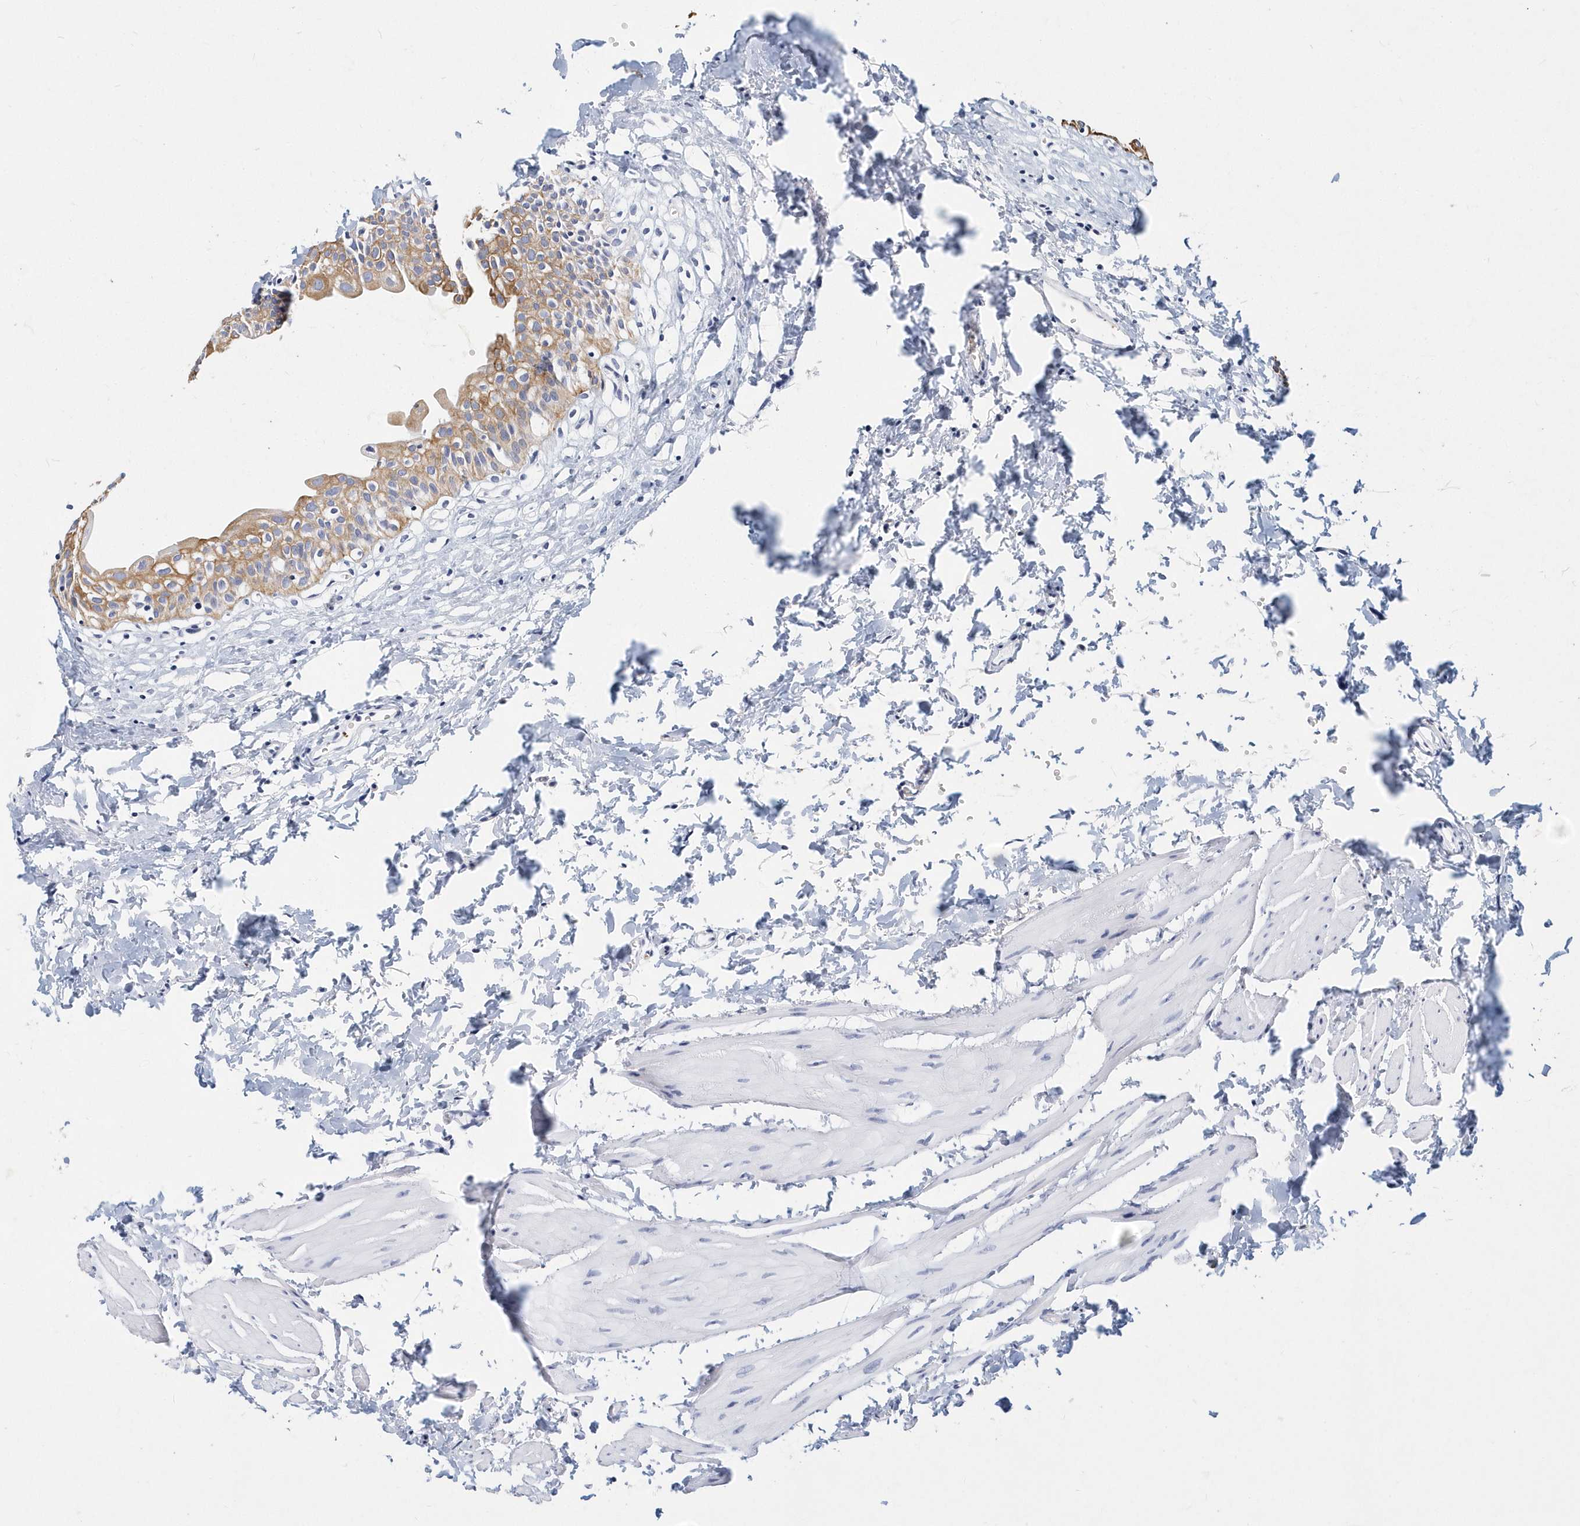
{"staining": {"intensity": "moderate", "quantity": "25%-75%", "location": "cytoplasmic/membranous"}, "tissue": "urinary bladder", "cell_type": "Urothelial cells", "image_type": "normal", "snomed": [{"axis": "morphology", "description": "Normal tissue, NOS"}, {"axis": "topography", "description": "Urinary bladder"}], "caption": "Immunohistochemical staining of normal human urinary bladder displays medium levels of moderate cytoplasmic/membranous expression in approximately 25%-75% of urothelial cells. Using DAB (3,3'-diaminobenzidine) (brown) and hematoxylin (blue) stains, captured at high magnification using brightfield microscopy.", "gene": "ITGA2B", "patient": {"sex": "male", "age": 51}}